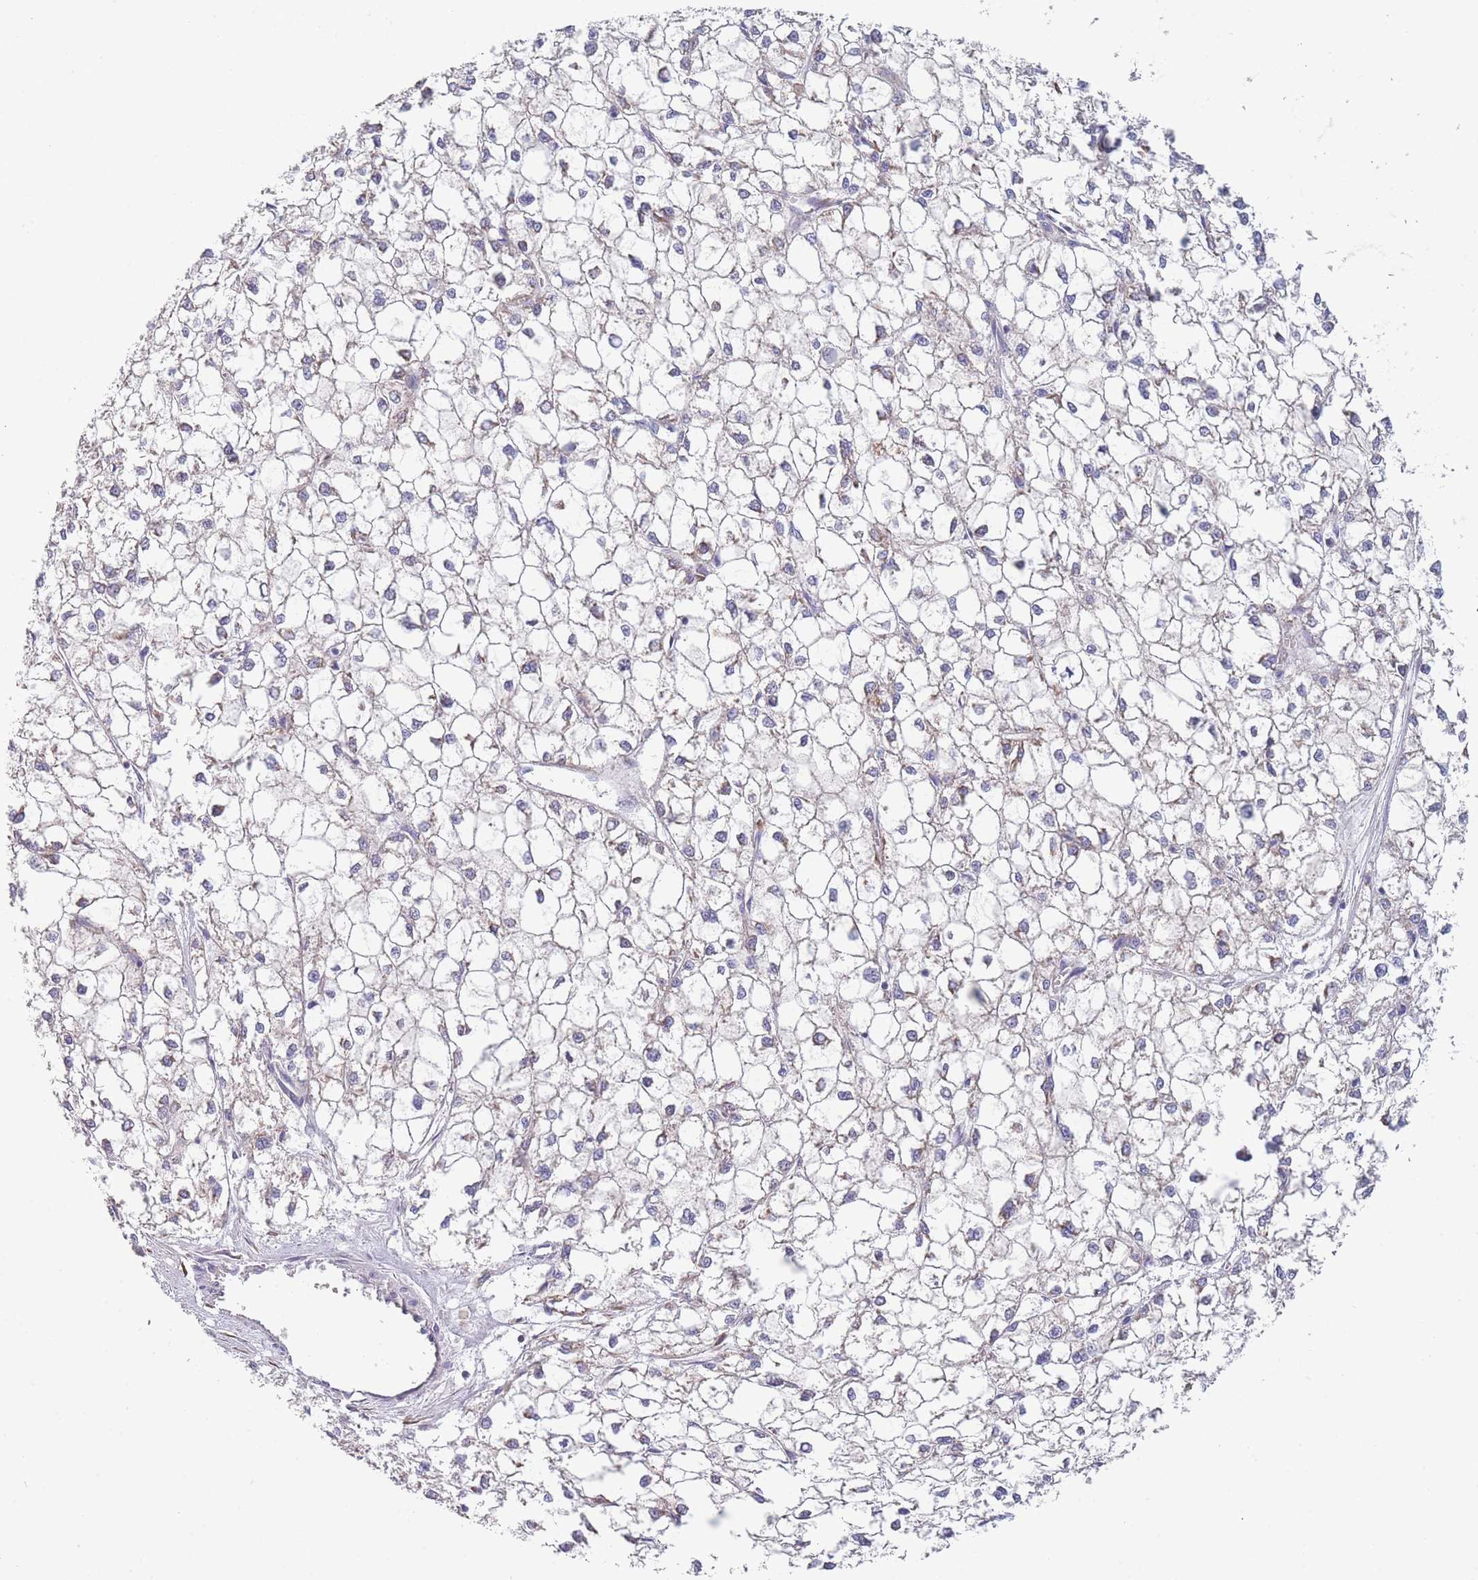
{"staining": {"intensity": "weak", "quantity": "<25%", "location": "cytoplasmic/membranous"}, "tissue": "liver cancer", "cell_type": "Tumor cells", "image_type": "cancer", "snomed": [{"axis": "morphology", "description": "Carcinoma, Hepatocellular, NOS"}, {"axis": "topography", "description": "Liver"}], "caption": "IHC histopathology image of human liver cancer stained for a protein (brown), which shows no expression in tumor cells.", "gene": "NDUFAF6", "patient": {"sex": "female", "age": 43}}